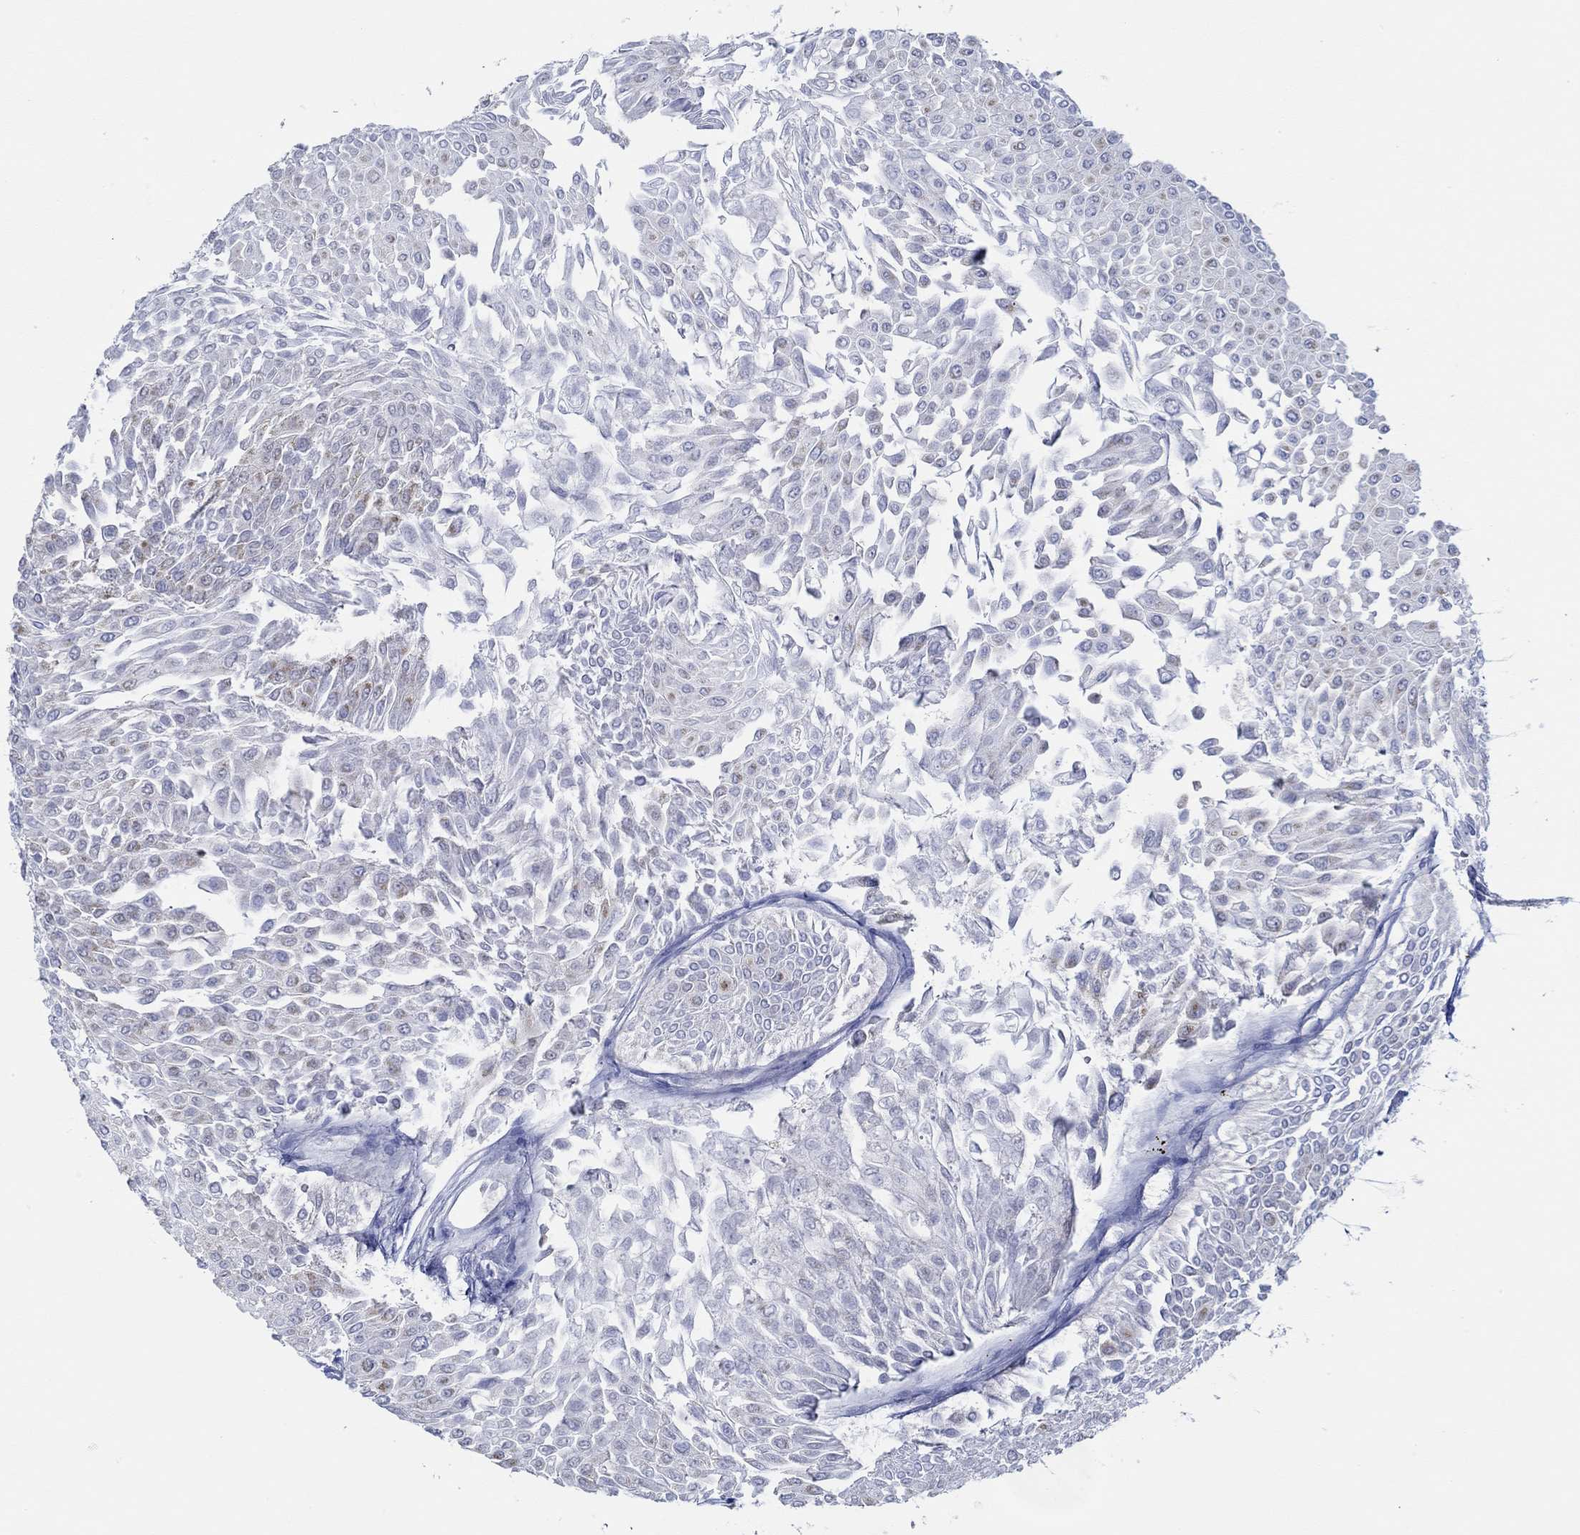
{"staining": {"intensity": "weak", "quantity": "<25%", "location": "cytoplasmic/membranous"}, "tissue": "urothelial cancer", "cell_type": "Tumor cells", "image_type": "cancer", "snomed": [{"axis": "morphology", "description": "Urothelial carcinoma, Low grade"}, {"axis": "topography", "description": "Urinary bladder"}], "caption": "The immunohistochemistry (IHC) photomicrograph has no significant expression in tumor cells of urothelial cancer tissue.", "gene": "IGFBP6", "patient": {"sex": "male", "age": 67}}